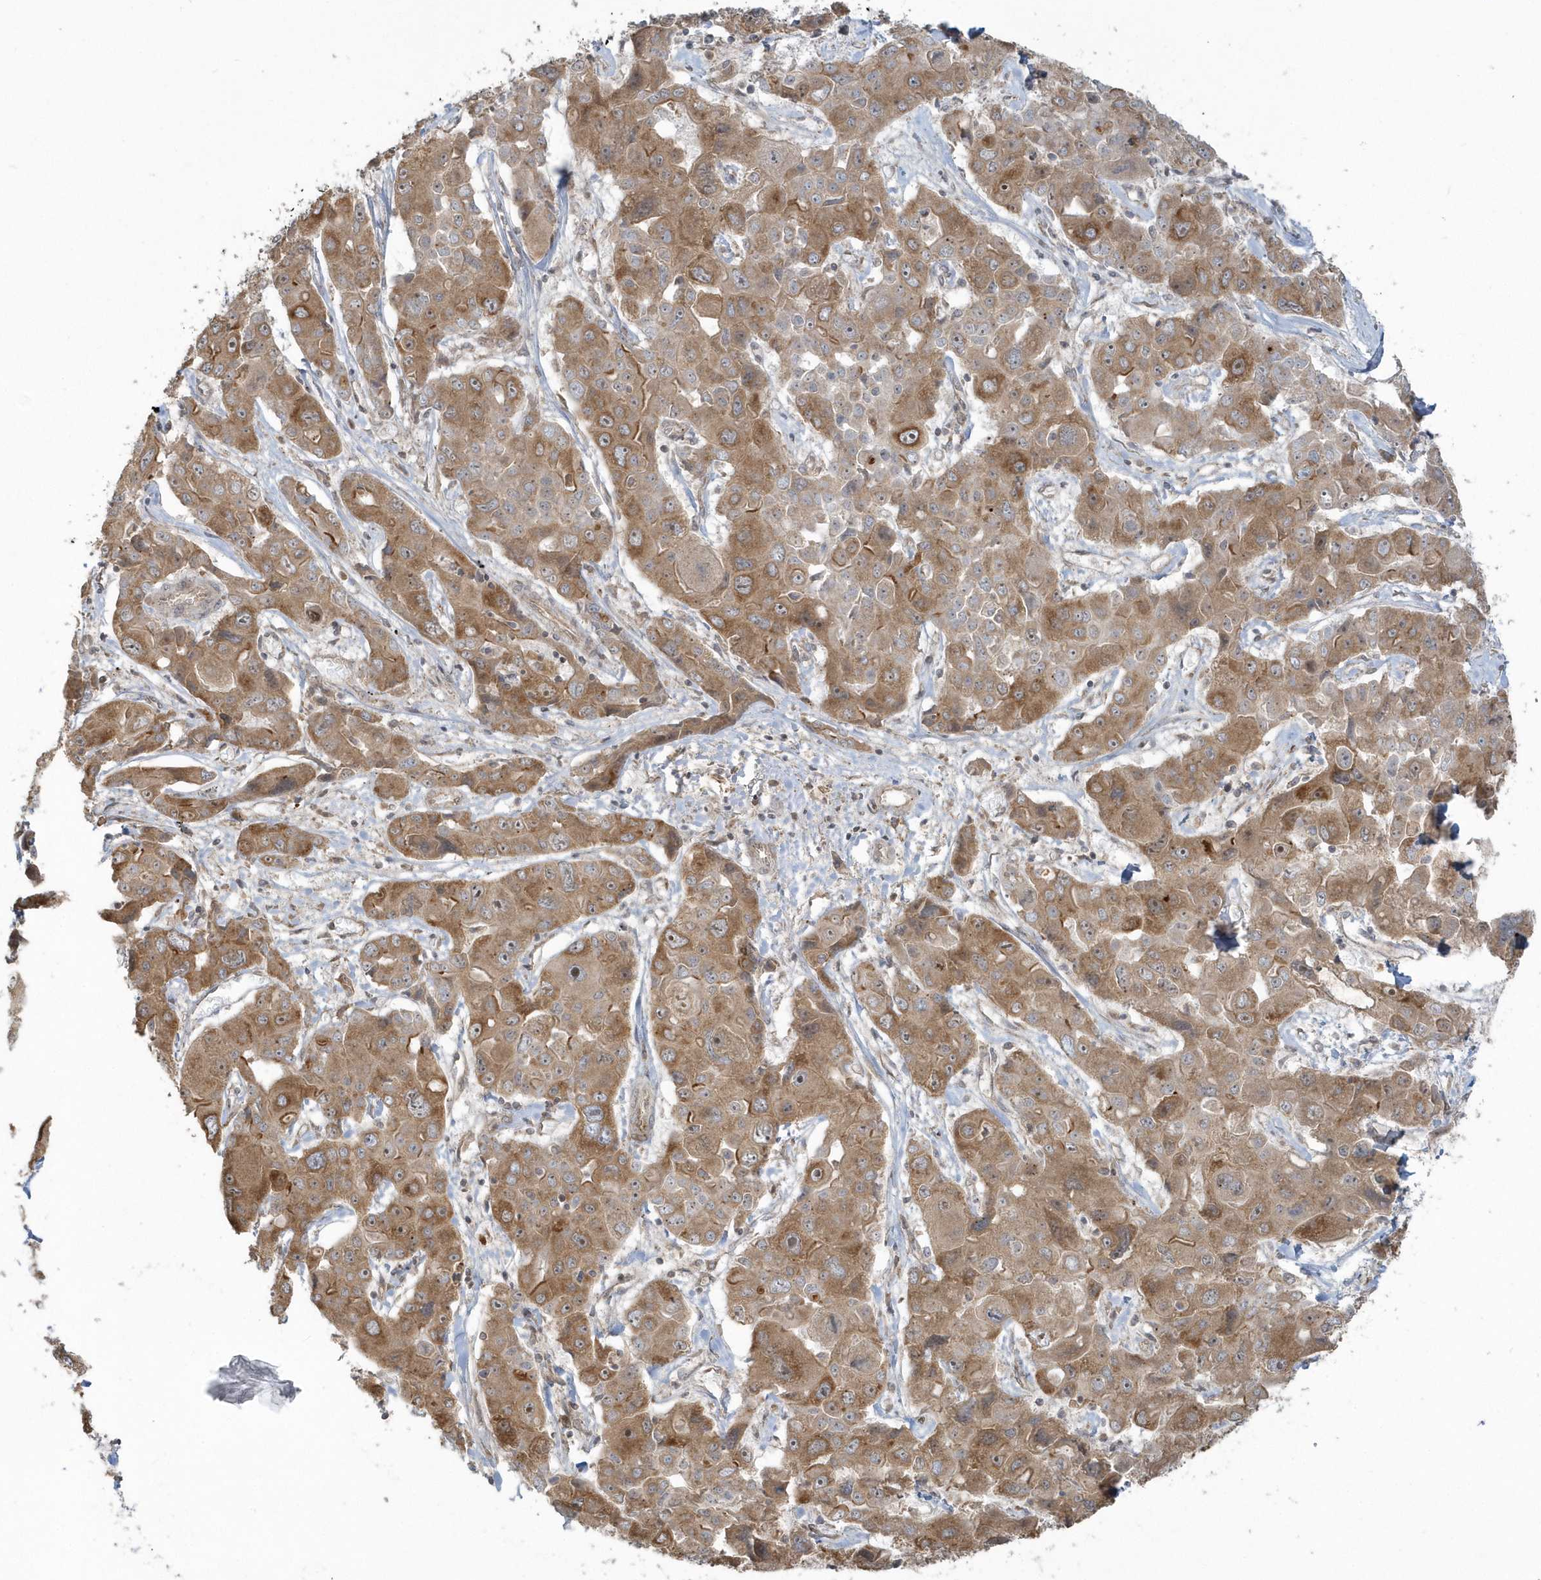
{"staining": {"intensity": "moderate", "quantity": ">75%", "location": "cytoplasmic/membranous"}, "tissue": "liver cancer", "cell_type": "Tumor cells", "image_type": "cancer", "snomed": [{"axis": "morphology", "description": "Cholangiocarcinoma"}, {"axis": "topography", "description": "Liver"}], "caption": "Moderate cytoplasmic/membranous staining is seen in approximately >75% of tumor cells in liver cancer.", "gene": "STIM2", "patient": {"sex": "male", "age": 67}}